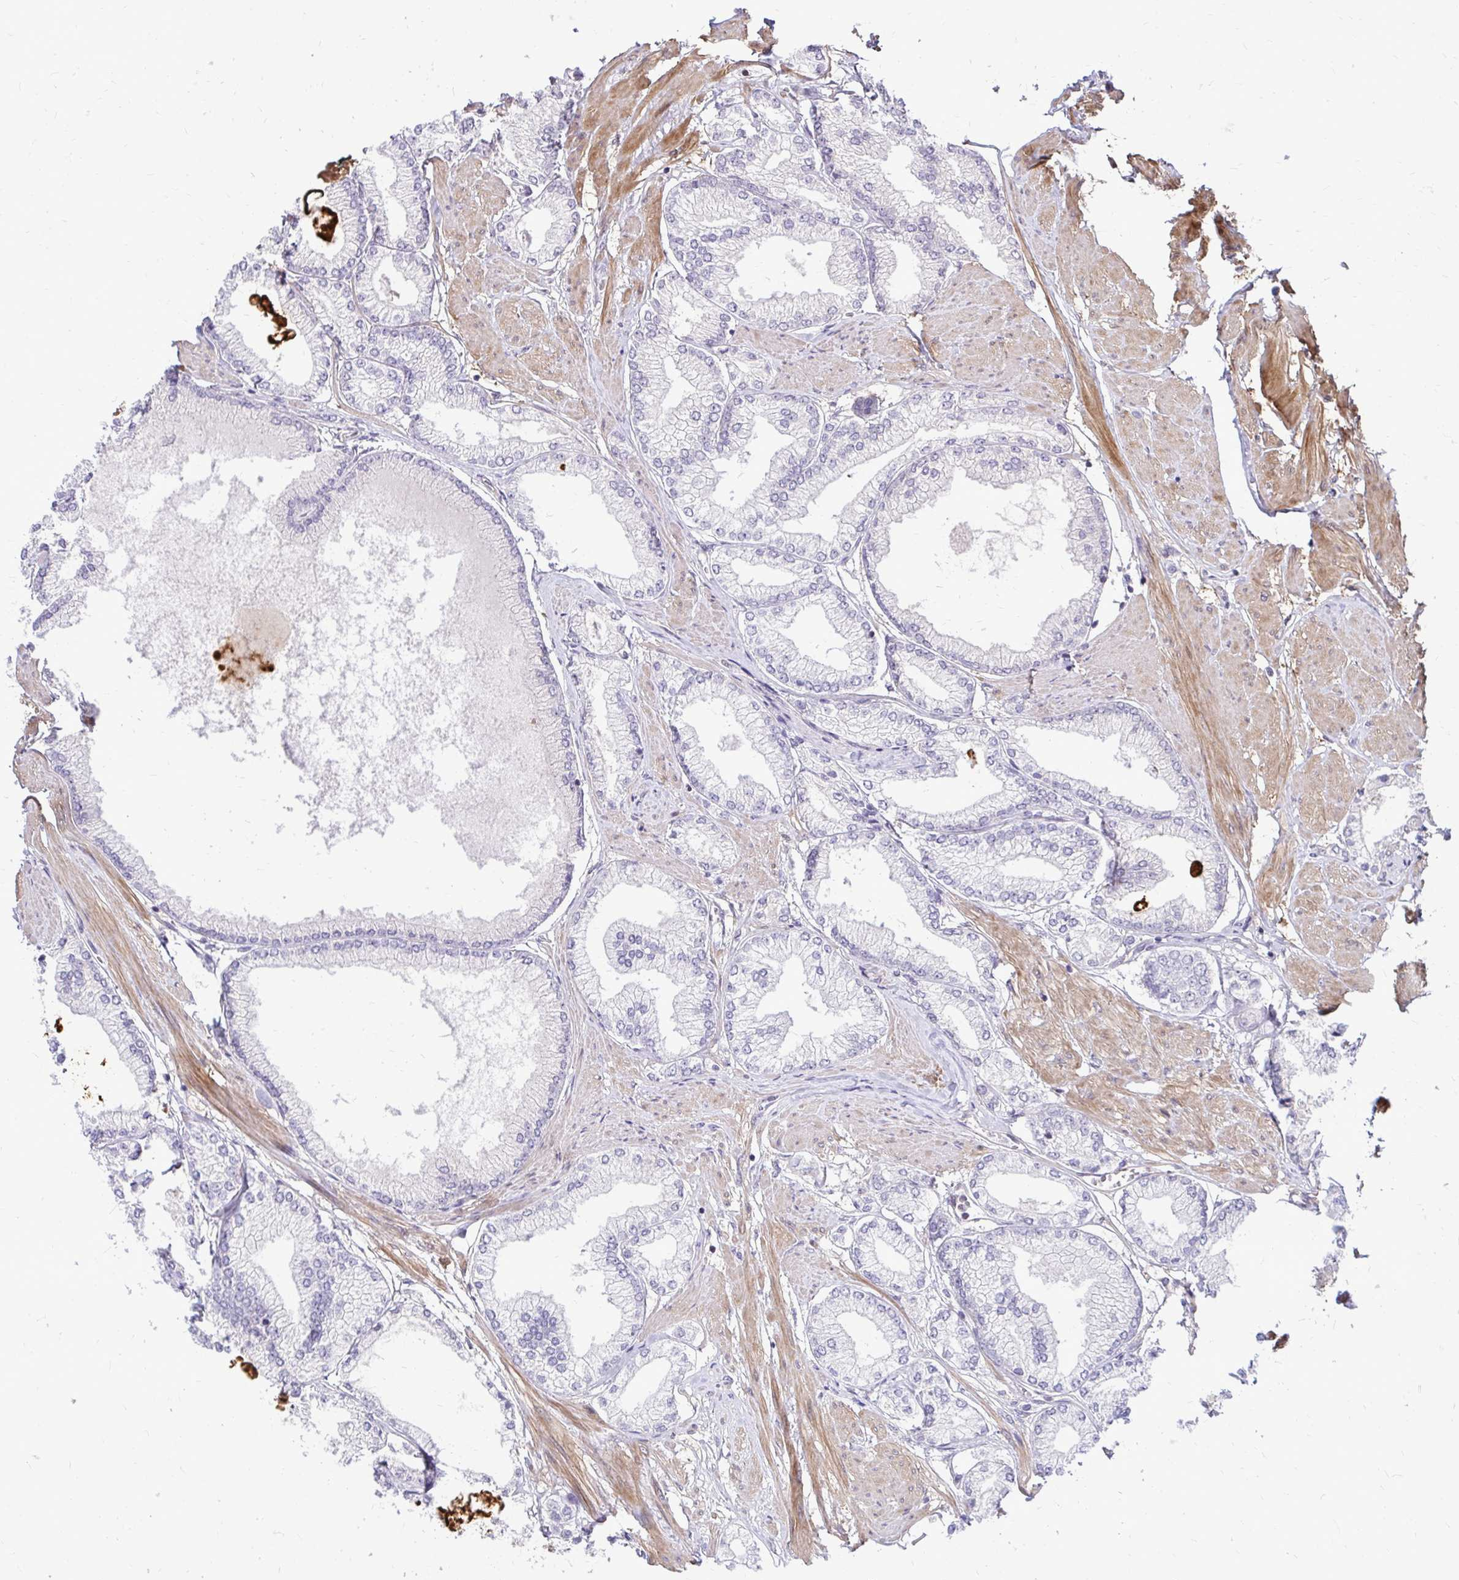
{"staining": {"intensity": "negative", "quantity": "none", "location": "none"}, "tissue": "prostate cancer", "cell_type": "Tumor cells", "image_type": "cancer", "snomed": [{"axis": "morphology", "description": "Adenocarcinoma, High grade"}, {"axis": "topography", "description": "Prostate"}], "caption": "An immunohistochemistry (IHC) micrograph of prostate adenocarcinoma (high-grade) is shown. There is no staining in tumor cells of prostate adenocarcinoma (high-grade).", "gene": "TRIP6", "patient": {"sex": "male", "age": 68}}